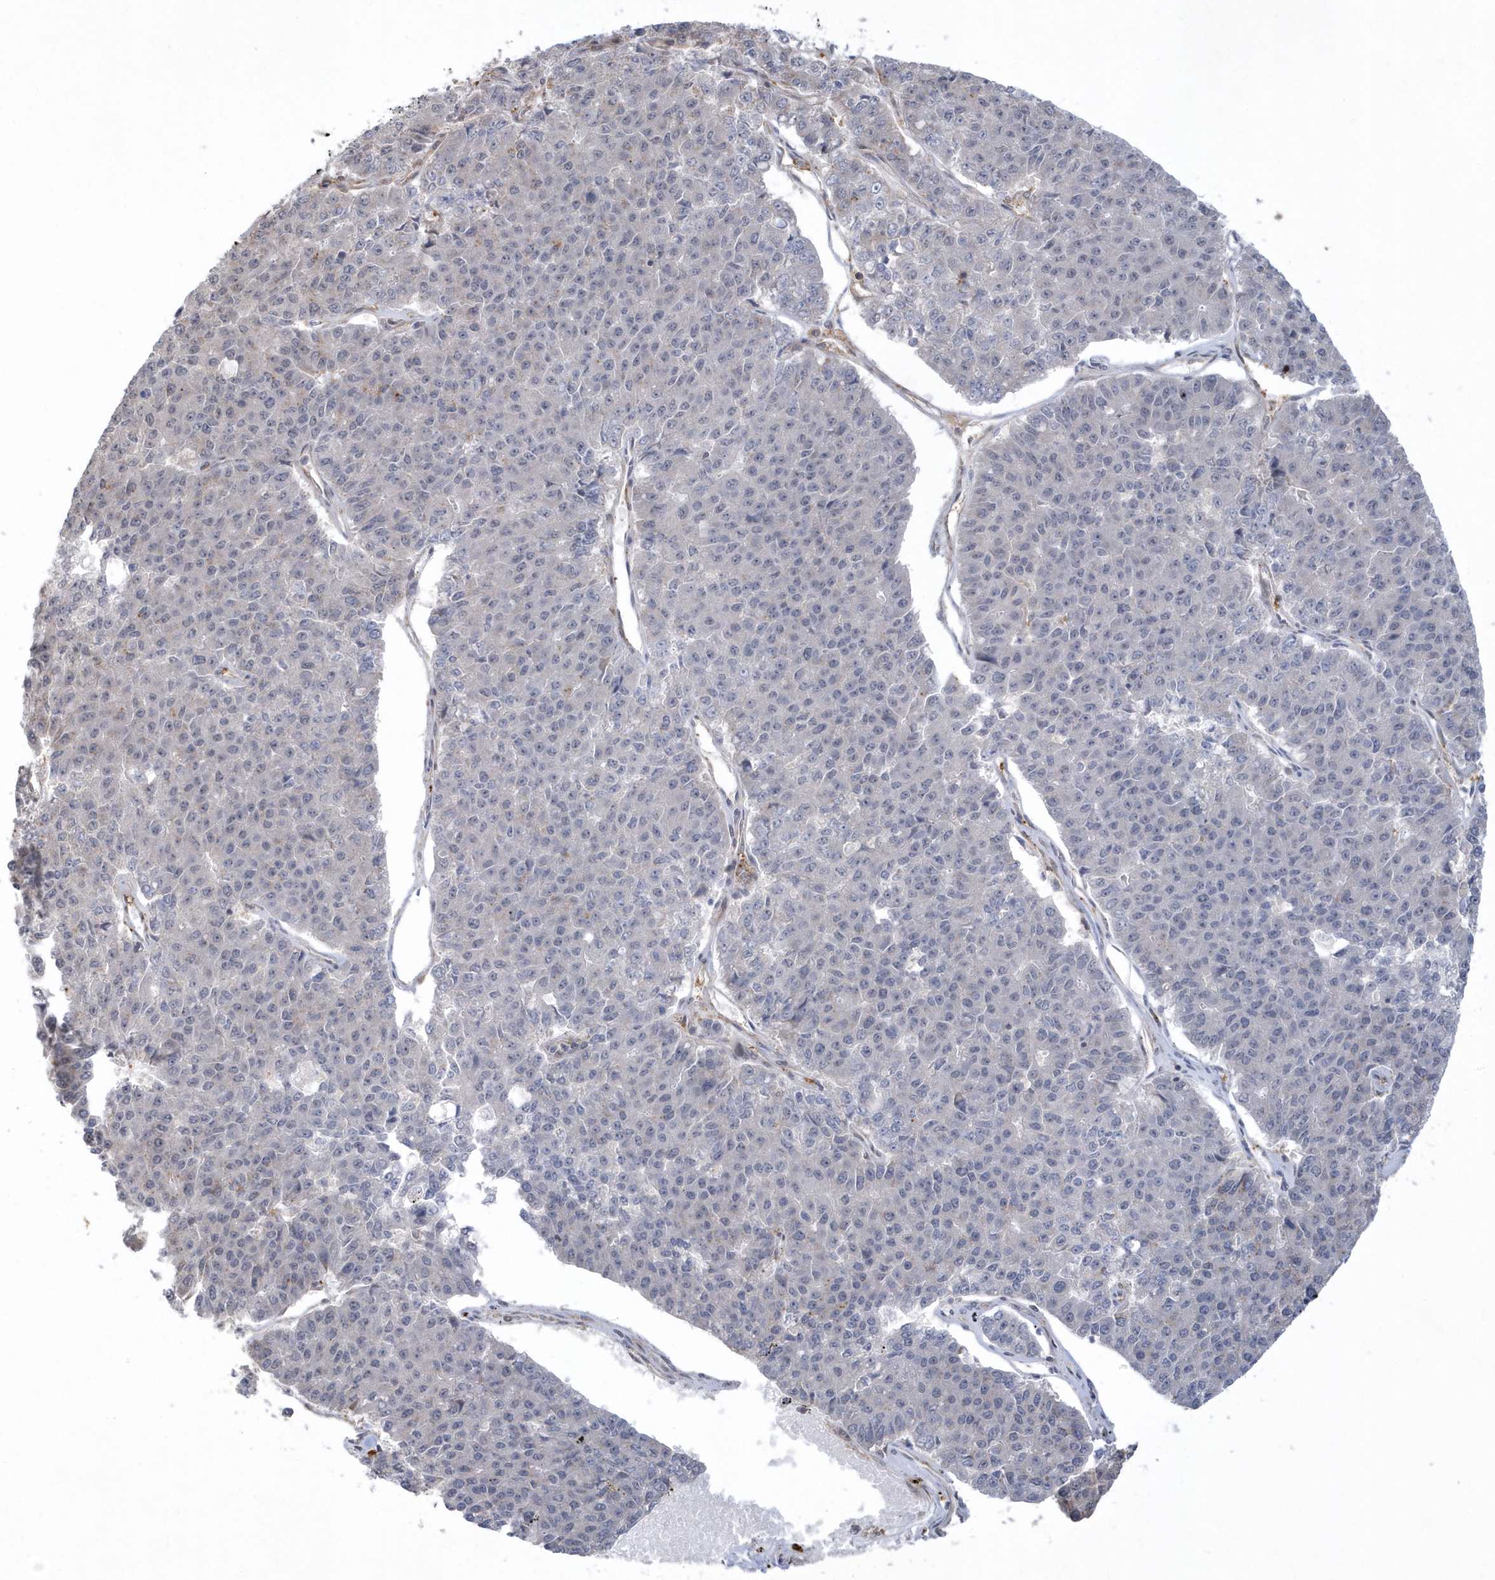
{"staining": {"intensity": "negative", "quantity": "none", "location": "none"}, "tissue": "pancreatic cancer", "cell_type": "Tumor cells", "image_type": "cancer", "snomed": [{"axis": "morphology", "description": "Adenocarcinoma, NOS"}, {"axis": "topography", "description": "Pancreas"}], "caption": "This is an immunohistochemistry histopathology image of pancreatic adenocarcinoma. There is no staining in tumor cells.", "gene": "CRIP3", "patient": {"sex": "male", "age": 50}}